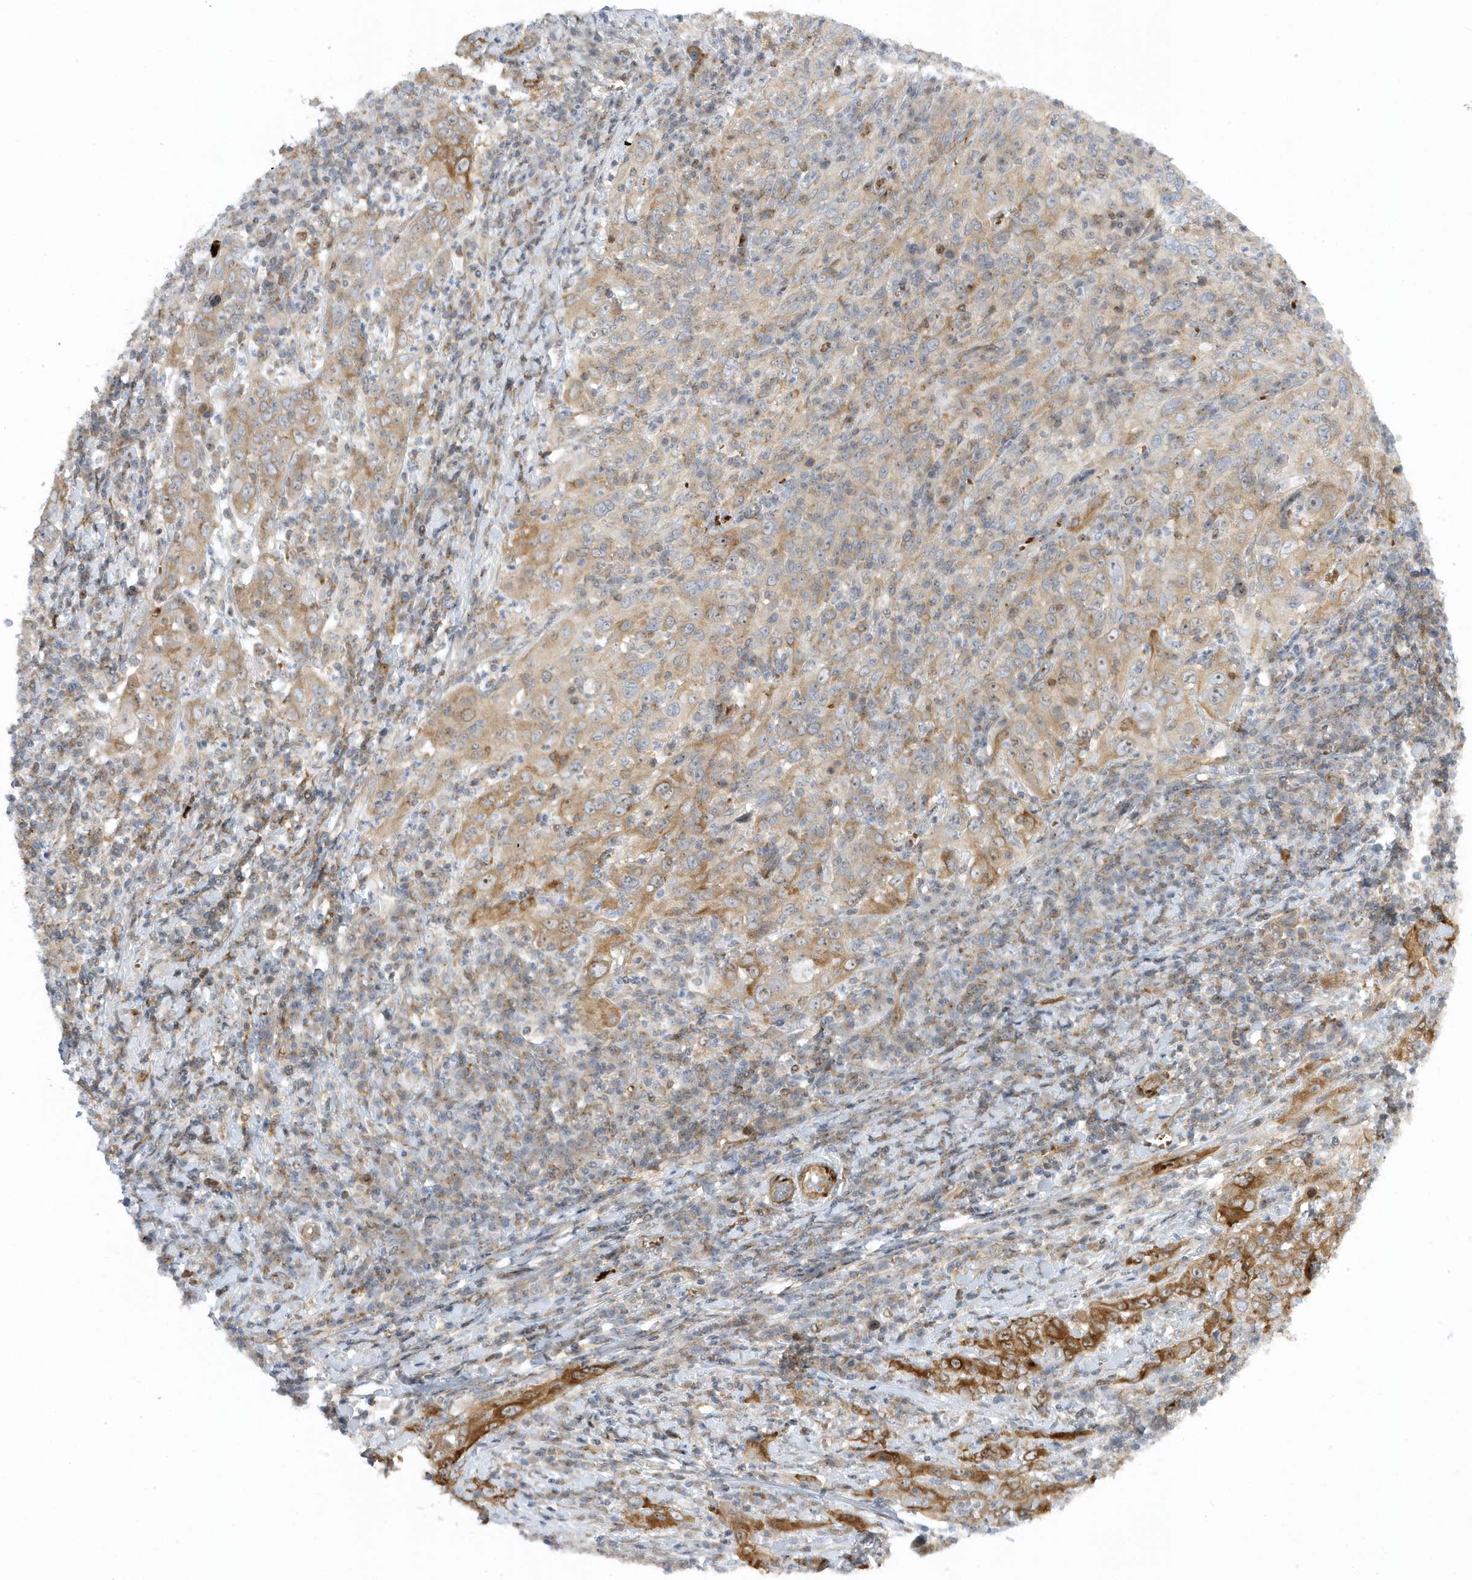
{"staining": {"intensity": "moderate", "quantity": ">75%", "location": "cytoplasmic/membranous"}, "tissue": "cervical cancer", "cell_type": "Tumor cells", "image_type": "cancer", "snomed": [{"axis": "morphology", "description": "Squamous cell carcinoma, NOS"}, {"axis": "topography", "description": "Cervix"}], "caption": "This histopathology image shows cervical squamous cell carcinoma stained with immunohistochemistry (IHC) to label a protein in brown. The cytoplasmic/membranous of tumor cells show moderate positivity for the protein. Nuclei are counter-stained blue.", "gene": "MAP7D3", "patient": {"sex": "female", "age": 46}}